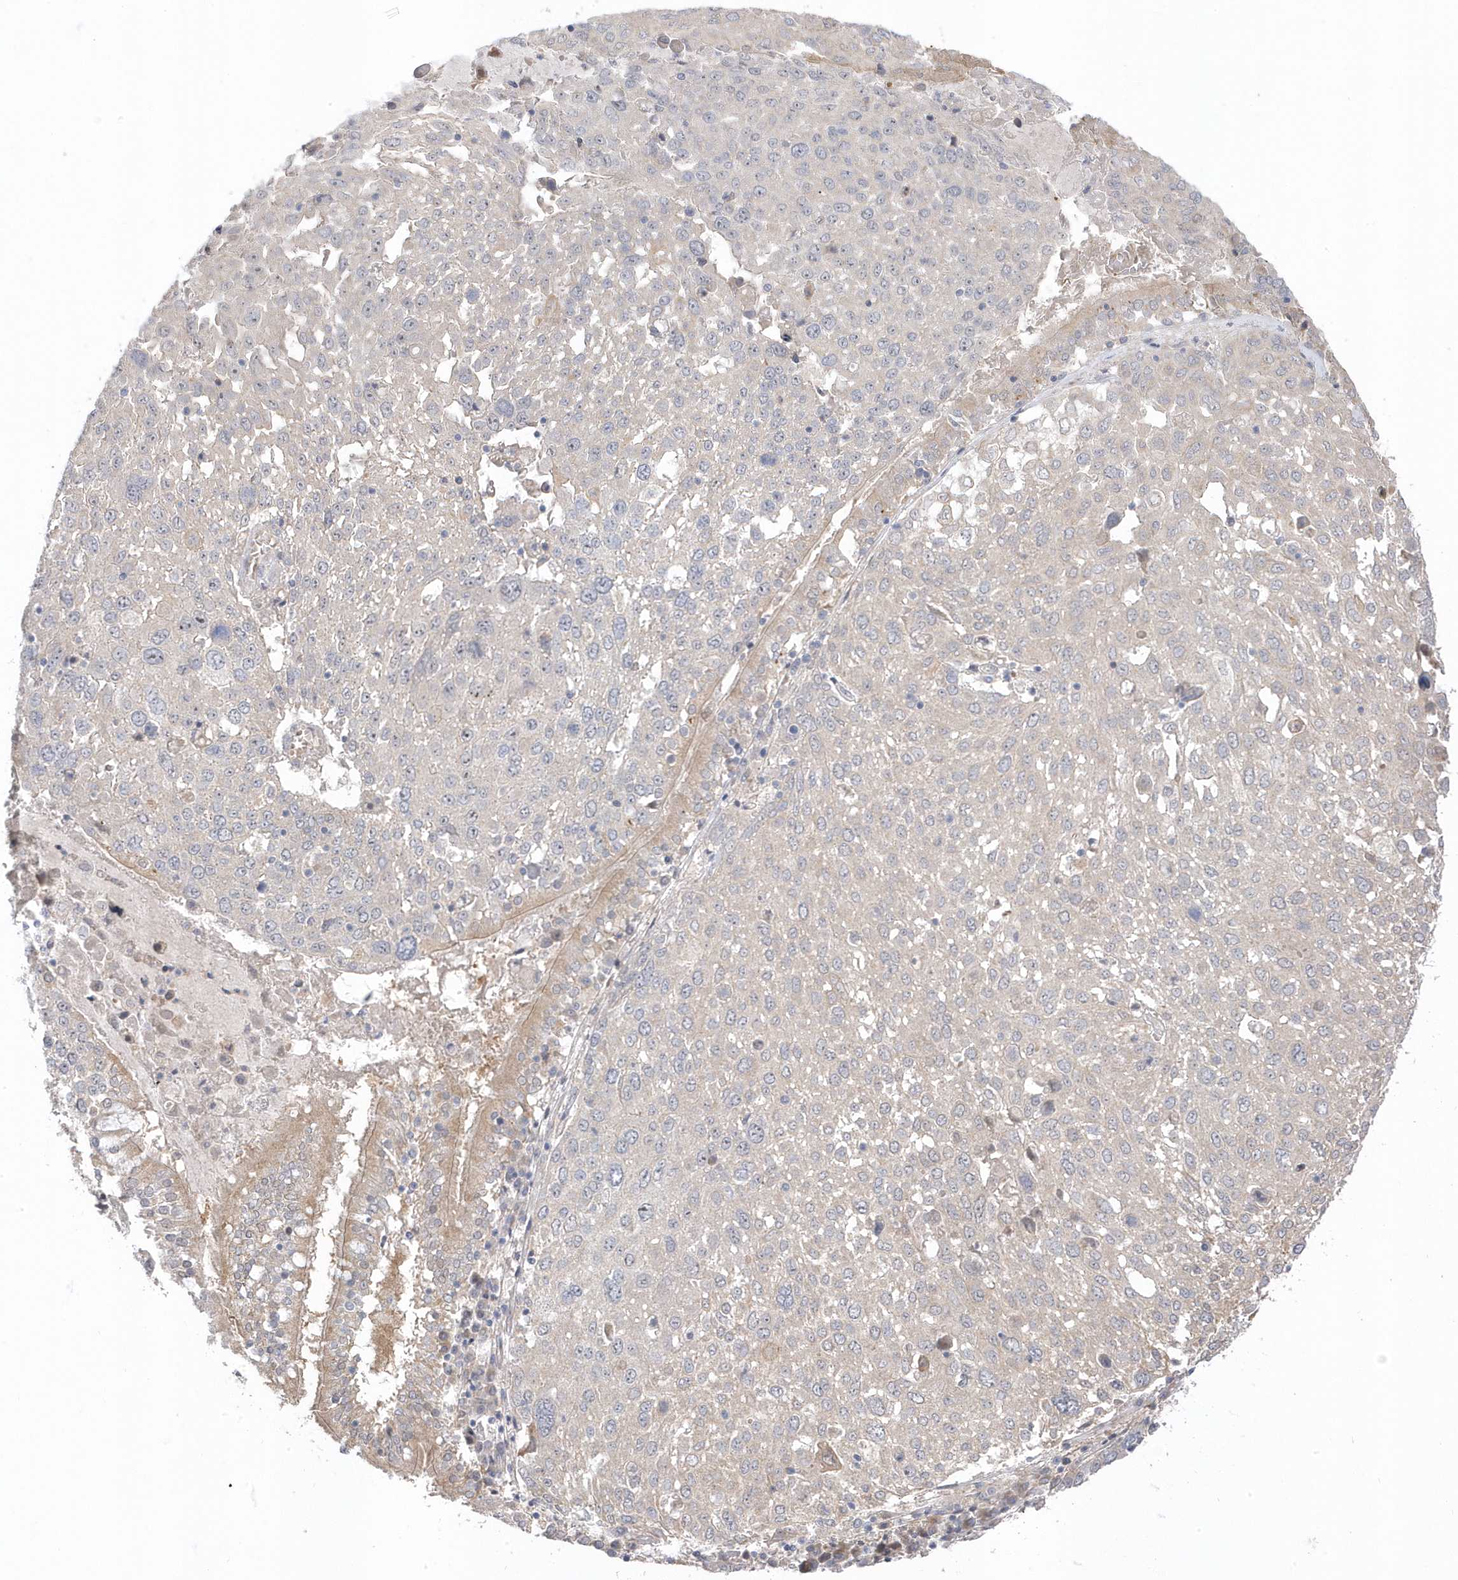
{"staining": {"intensity": "negative", "quantity": "none", "location": "none"}, "tissue": "lung cancer", "cell_type": "Tumor cells", "image_type": "cancer", "snomed": [{"axis": "morphology", "description": "Squamous cell carcinoma, NOS"}, {"axis": "topography", "description": "Lung"}], "caption": "Tumor cells show no significant expression in lung squamous cell carcinoma.", "gene": "GTPBP6", "patient": {"sex": "male", "age": 65}}